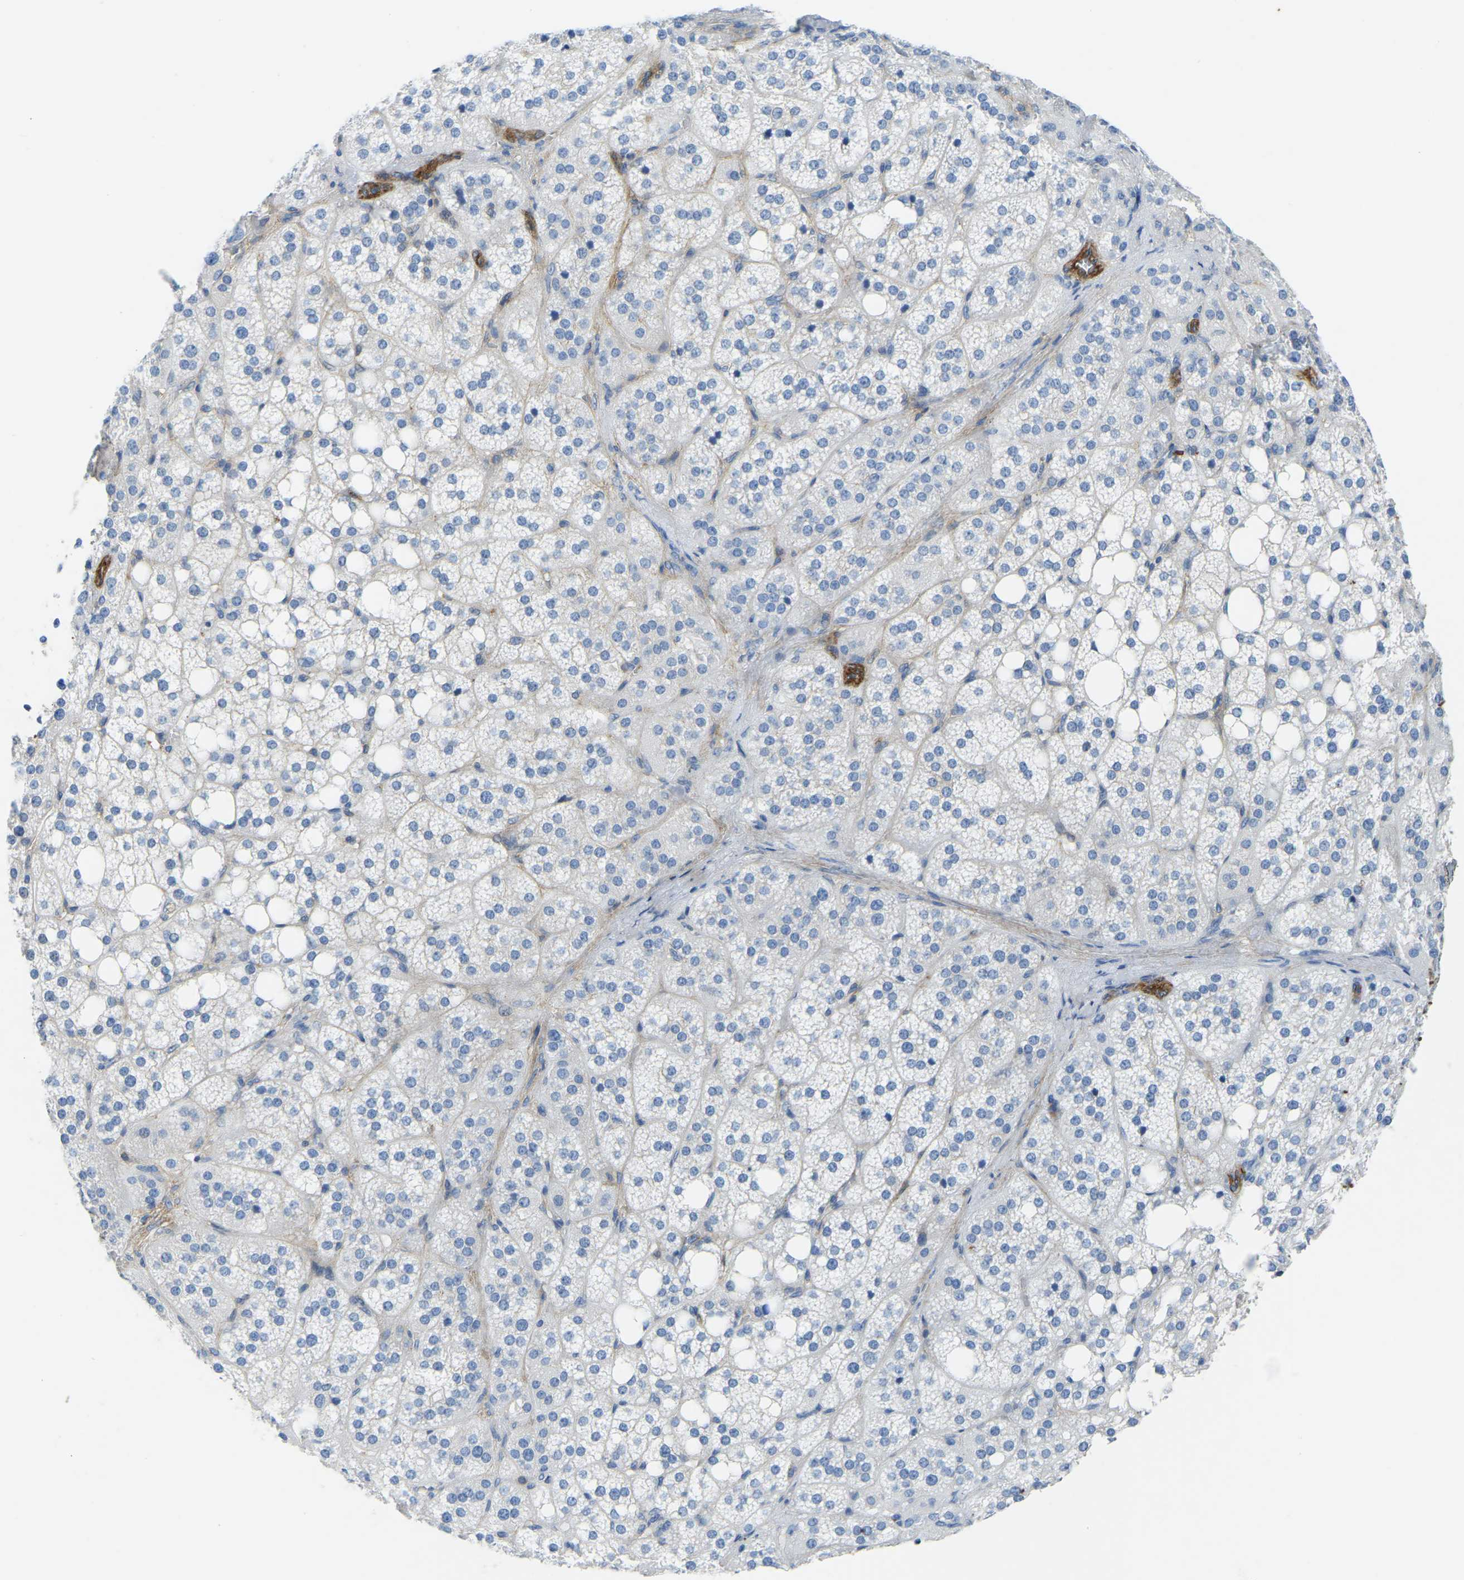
{"staining": {"intensity": "negative", "quantity": "none", "location": "none"}, "tissue": "adrenal gland", "cell_type": "Glandular cells", "image_type": "normal", "snomed": [{"axis": "morphology", "description": "Normal tissue, NOS"}, {"axis": "topography", "description": "Adrenal gland"}], "caption": "Immunohistochemistry of unremarkable human adrenal gland displays no staining in glandular cells.", "gene": "MYL3", "patient": {"sex": "female", "age": 59}}